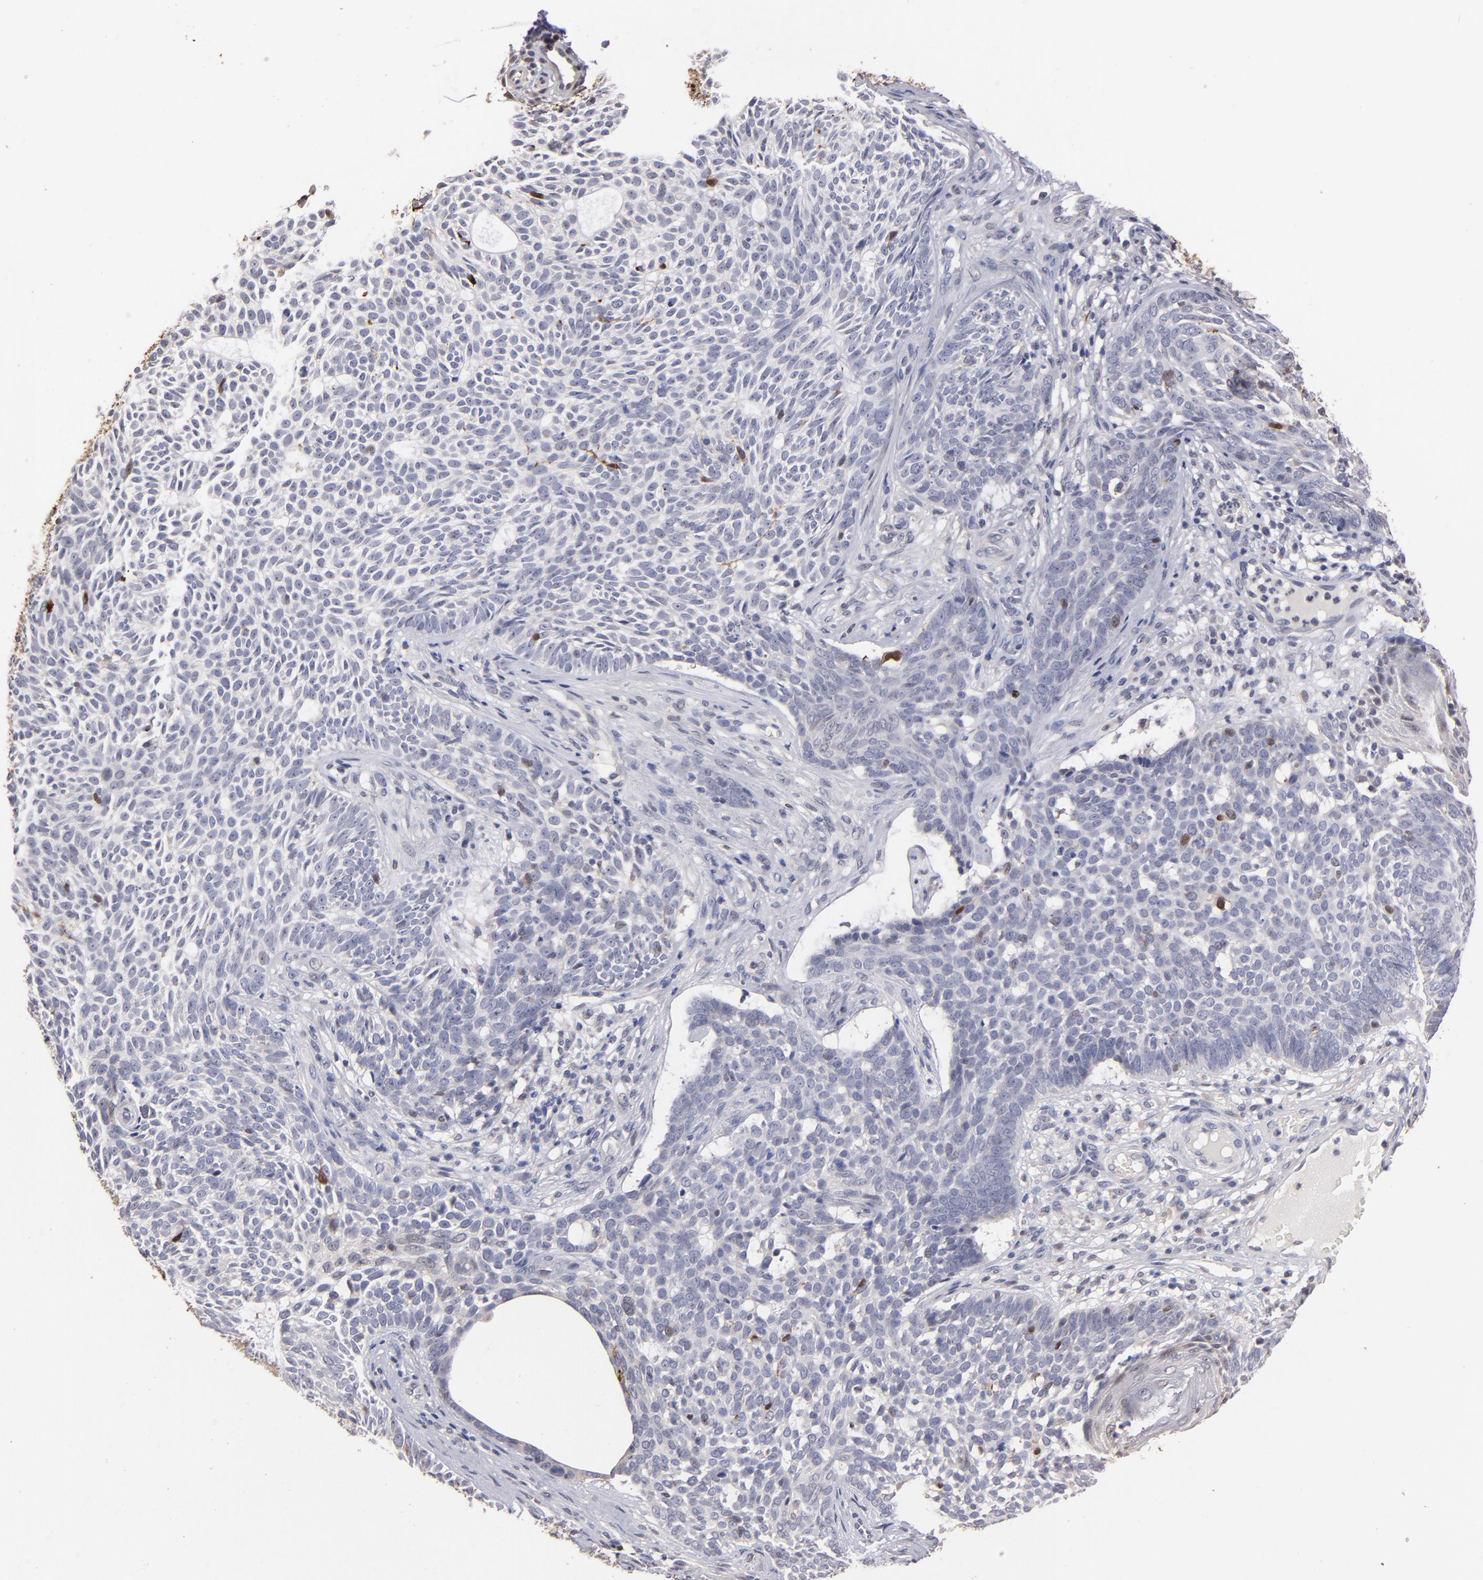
{"staining": {"intensity": "moderate", "quantity": "<25%", "location": "cytoplasmic/membranous,nuclear"}, "tissue": "skin cancer", "cell_type": "Tumor cells", "image_type": "cancer", "snomed": [{"axis": "morphology", "description": "Basal cell carcinoma"}, {"axis": "topography", "description": "Skin"}], "caption": "A brown stain labels moderate cytoplasmic/membranous and nuclear expression of a protein in human basal cell carcinoma (skin) tumor cells.", "gene": "S100A1", "patient": {"sex": "male", "age": 74}}